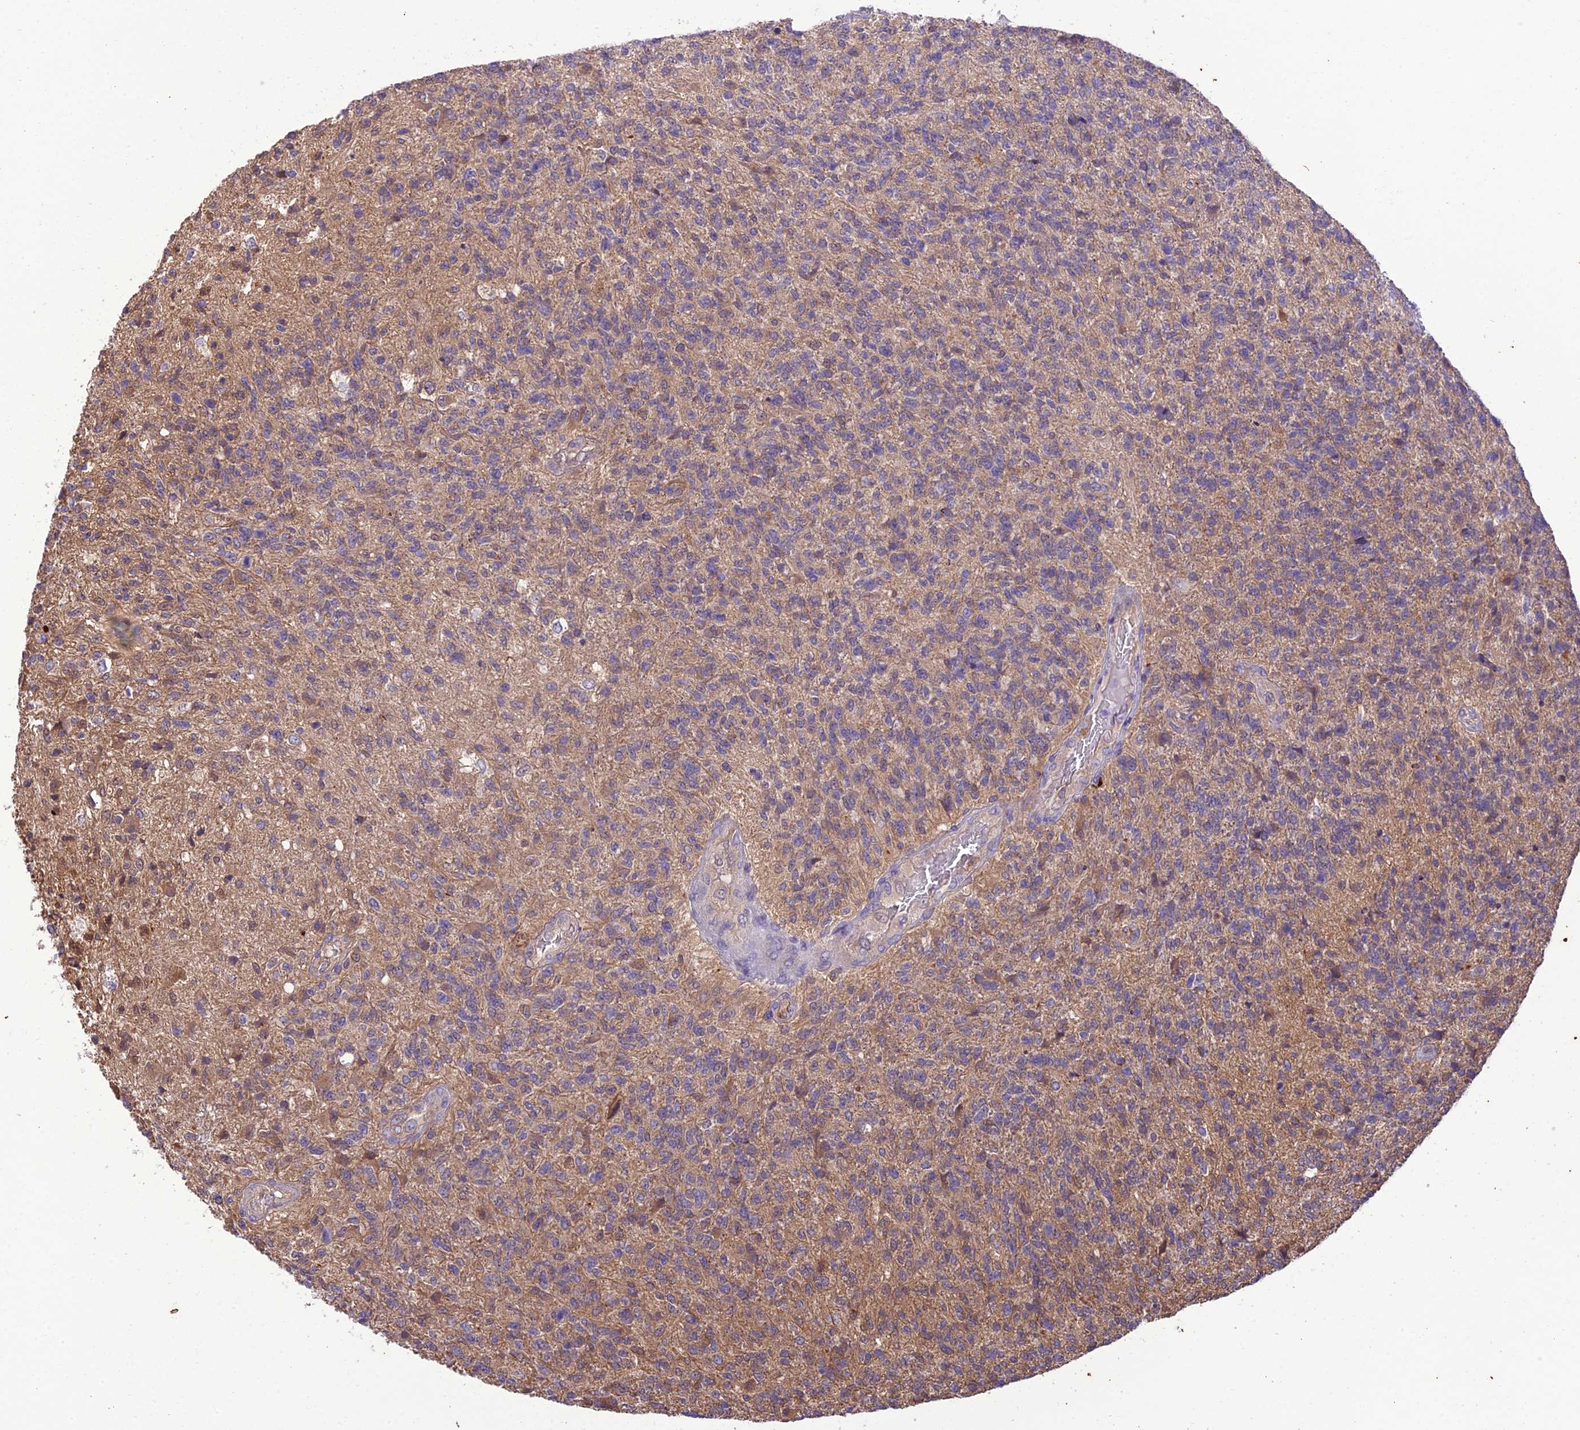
{"staining": {"intensity": "weak", "quantity": "25%-75%", "location": "cytoplasmic/membranous"}, "tissue": "glioma", "cell_type": "Tumor cells", "image_type": "cancer", "snomed": [{"axis": "morphology", "description": "Glioma, malignant, High grade"}, {"axis": "topography", "description": "Brain"}], "caption": "This image displays glioma stained with immunohistochemistry (IHC) to label a protein in brown. The cytoplasmic/membranous of tumor cells show weak positivity for the protein. Nuclei are counter-stained blue.", "gene": "BORCS6", "patient": {"sex": "male", "age": 56}}